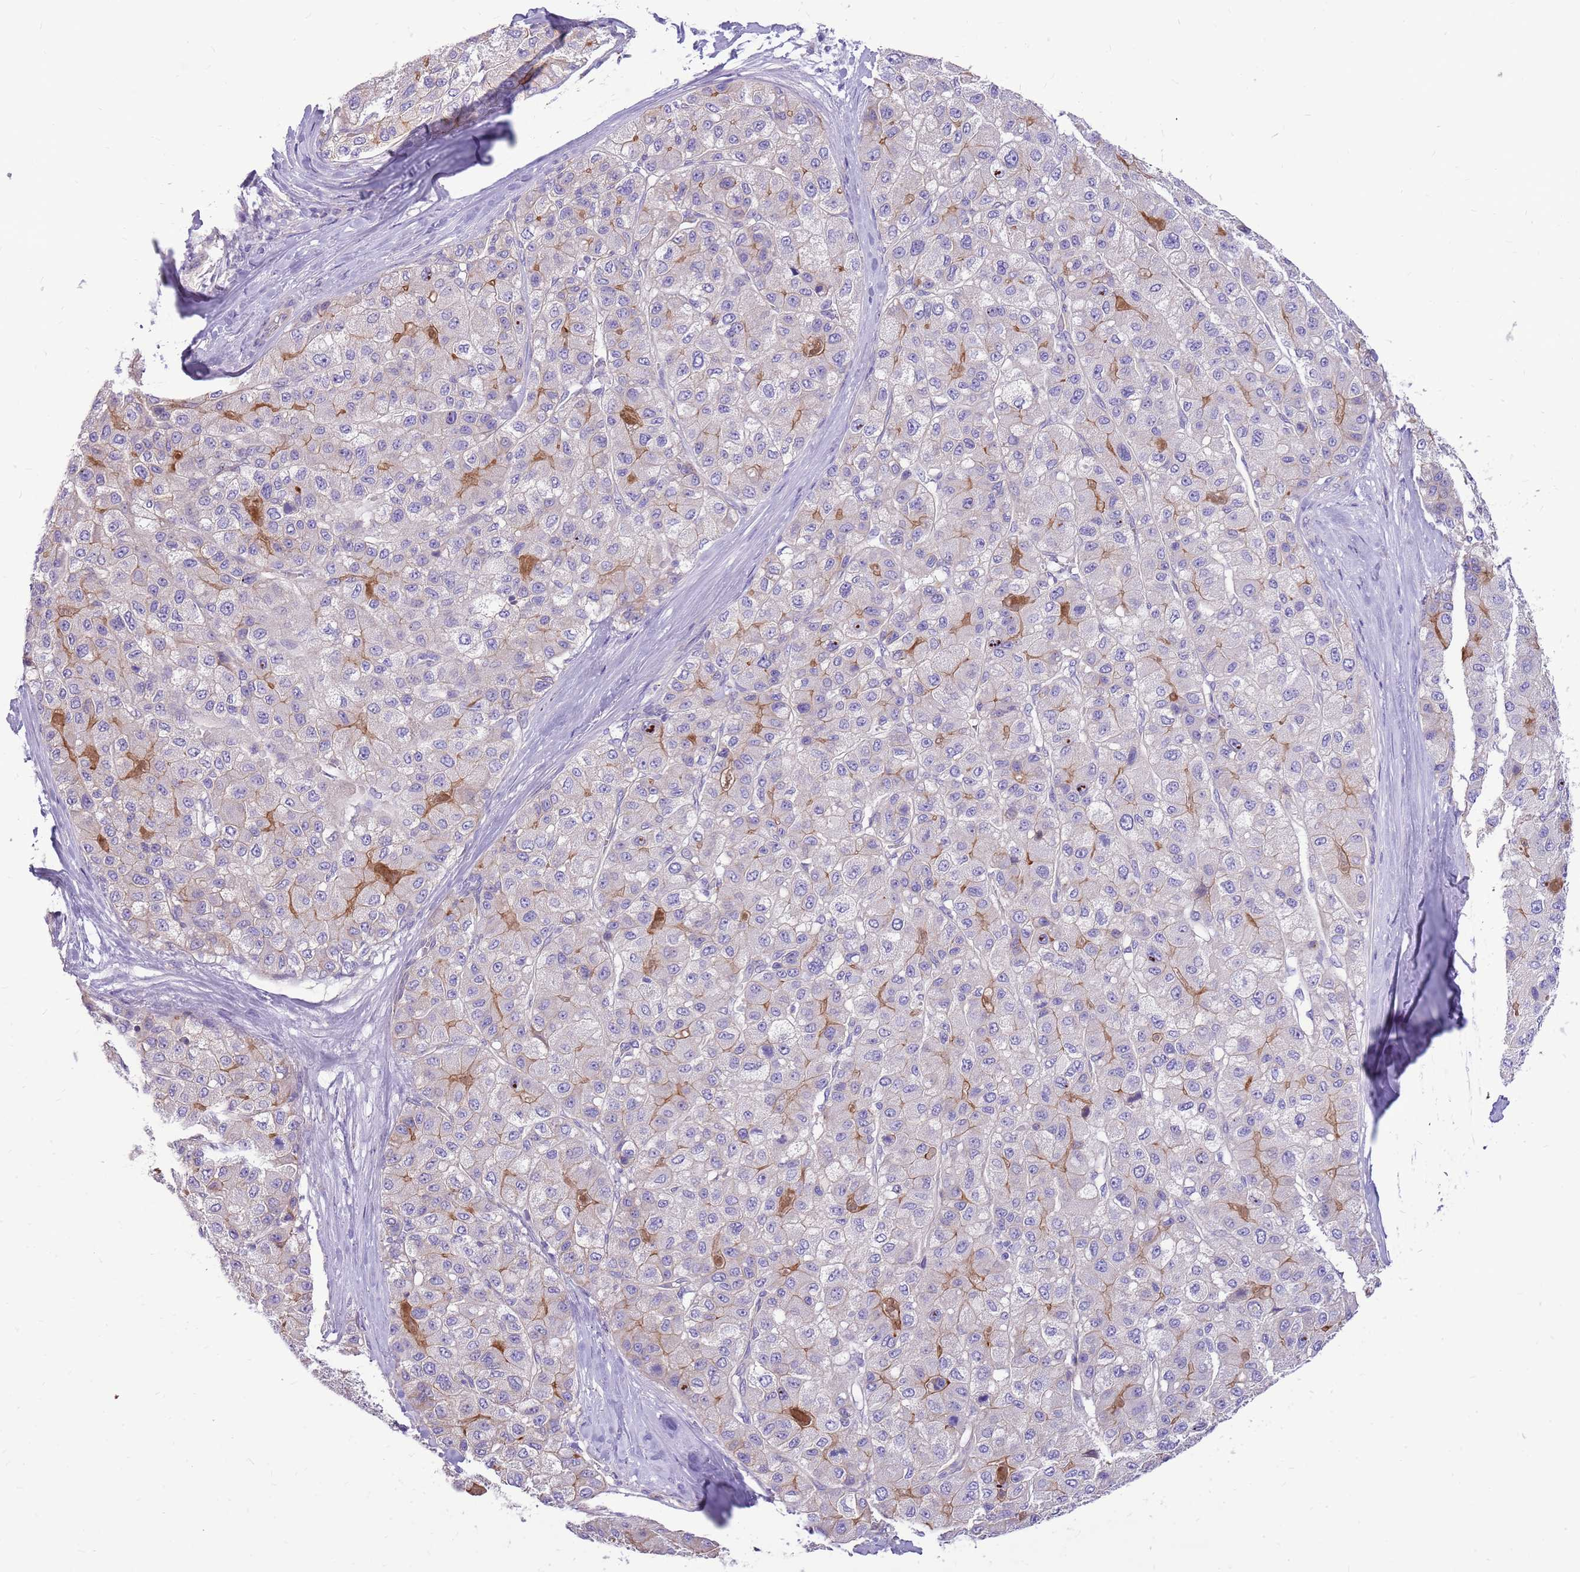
{"staining": {"intensity": "moderate", "quantity": "<25%", "location": "cytoplasmic/membranous"}, "tissue": "liver cancer", "cell_type": "Tumor cells", "image_type": "cancer", "snomed": [{"axis": "morphology", "description": "Carcinoma, Hepatocellular, NOS"}, {"axis": "topography", "description": "Liver"}], "caption": "Hepatocellular carcinoma (liver) stained for a protein displays moderate cytoplasmic/membranous positivity in tumor cells.", "gene": "NTN4", "patient": {"sex": "male", "age": 80}}